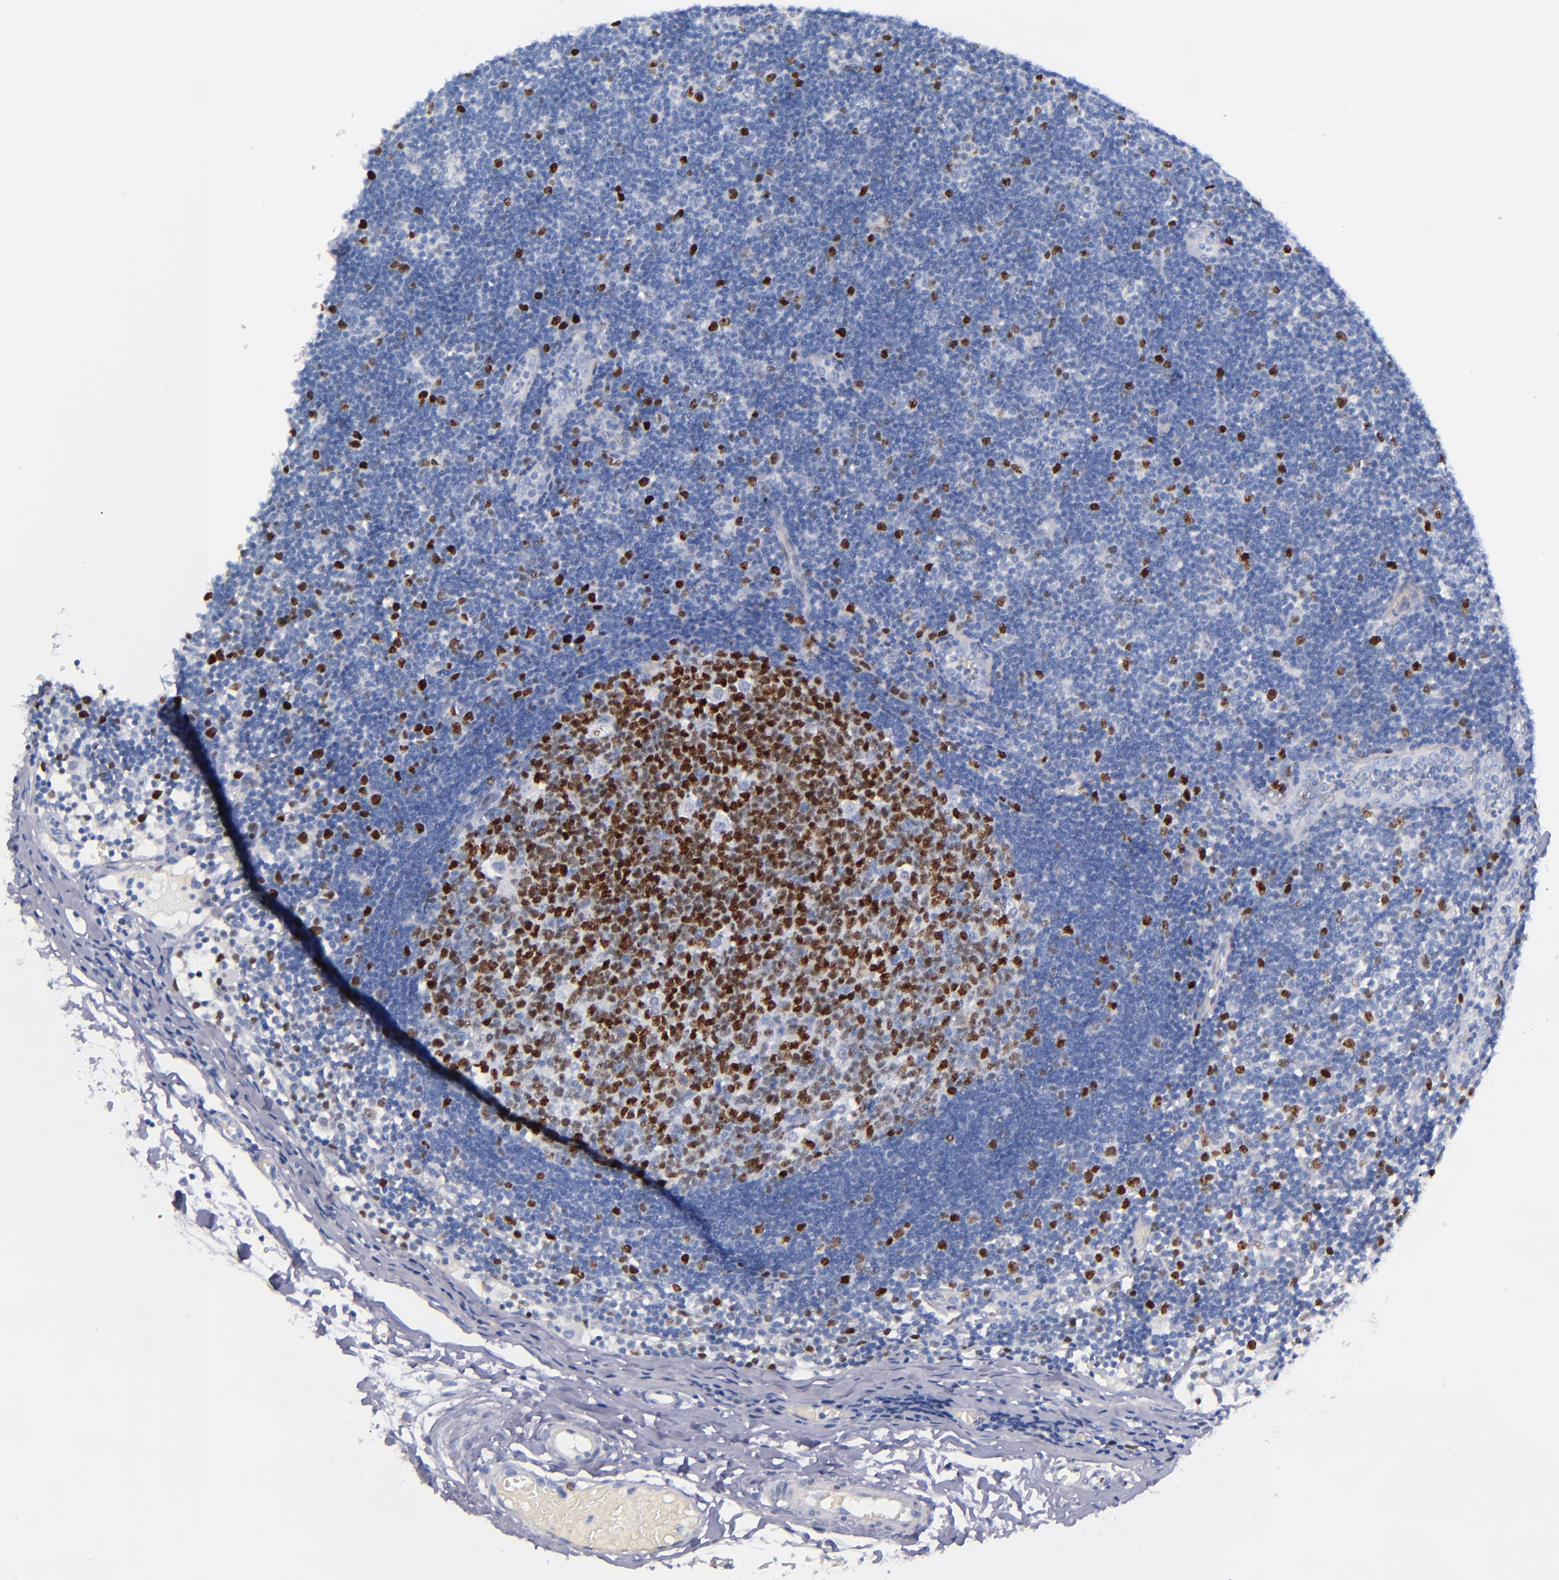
{"staining": {"intensity": "strong", "quantity": ">75%", "location": "nuclear"}, "tissue": "lymph node", "cell_type": "Germinal center cells", "image_type": "normal", "snomed": [{"axis": "morphology", "description": "Normal tissue, NOS"}, {"axis": "morphology", "description": "Inflammation, NOS"}, {"axis": "topography", "description": "Lymph node"}, {"axis": "topography", "description": "Salivary gland"}], "caption": "Immunohistochemical staining of benign human lymph node reveals strong nuclear protein positivity in about >75% of germinal center cells.", "gene": "MCM7", "patient": {"sex": "male", "age": 3}}